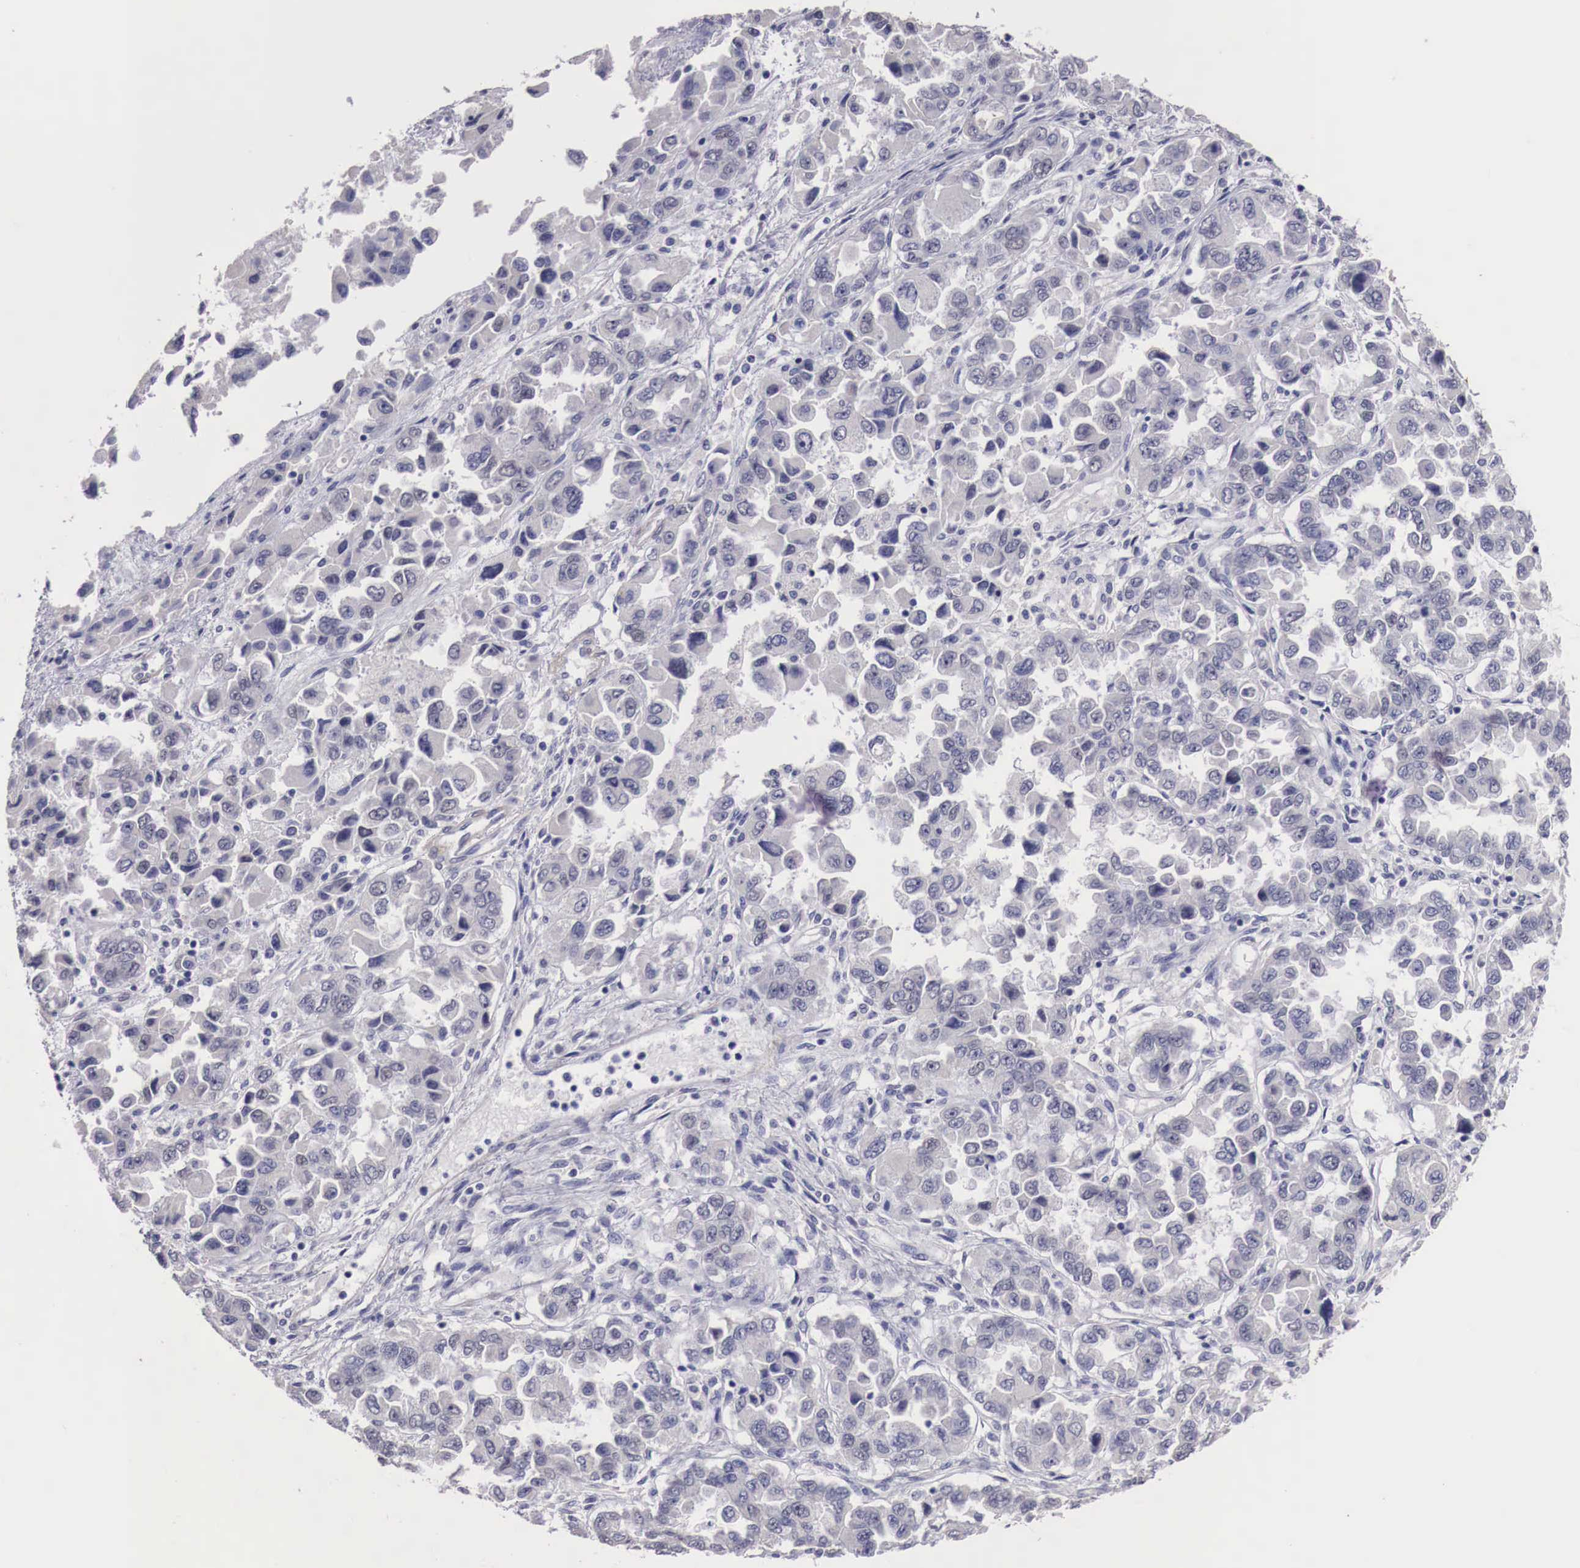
{"staining": {"intensity": "negative", "quantity": "none", "location": "none"}, "tissue": "ovarian cancer", "cell_type": "Tumor cells", "image_type": "cancer", "snomed": [{"axis": "morphology", "description": "Cystadenocarcinoma, serous, NOS"}, {"axis": "topography", "description": "Ovary"}], "caption": "Immunohistochemistry (IHC) photomicrograph of ovarian cancer stained for a protein (brown), which shows no expression in tumor cells. (IHC, brightfield microscopy, high magnification).", "gene": "ENOX2", "patient": {"sex": "female", "age": 84}}